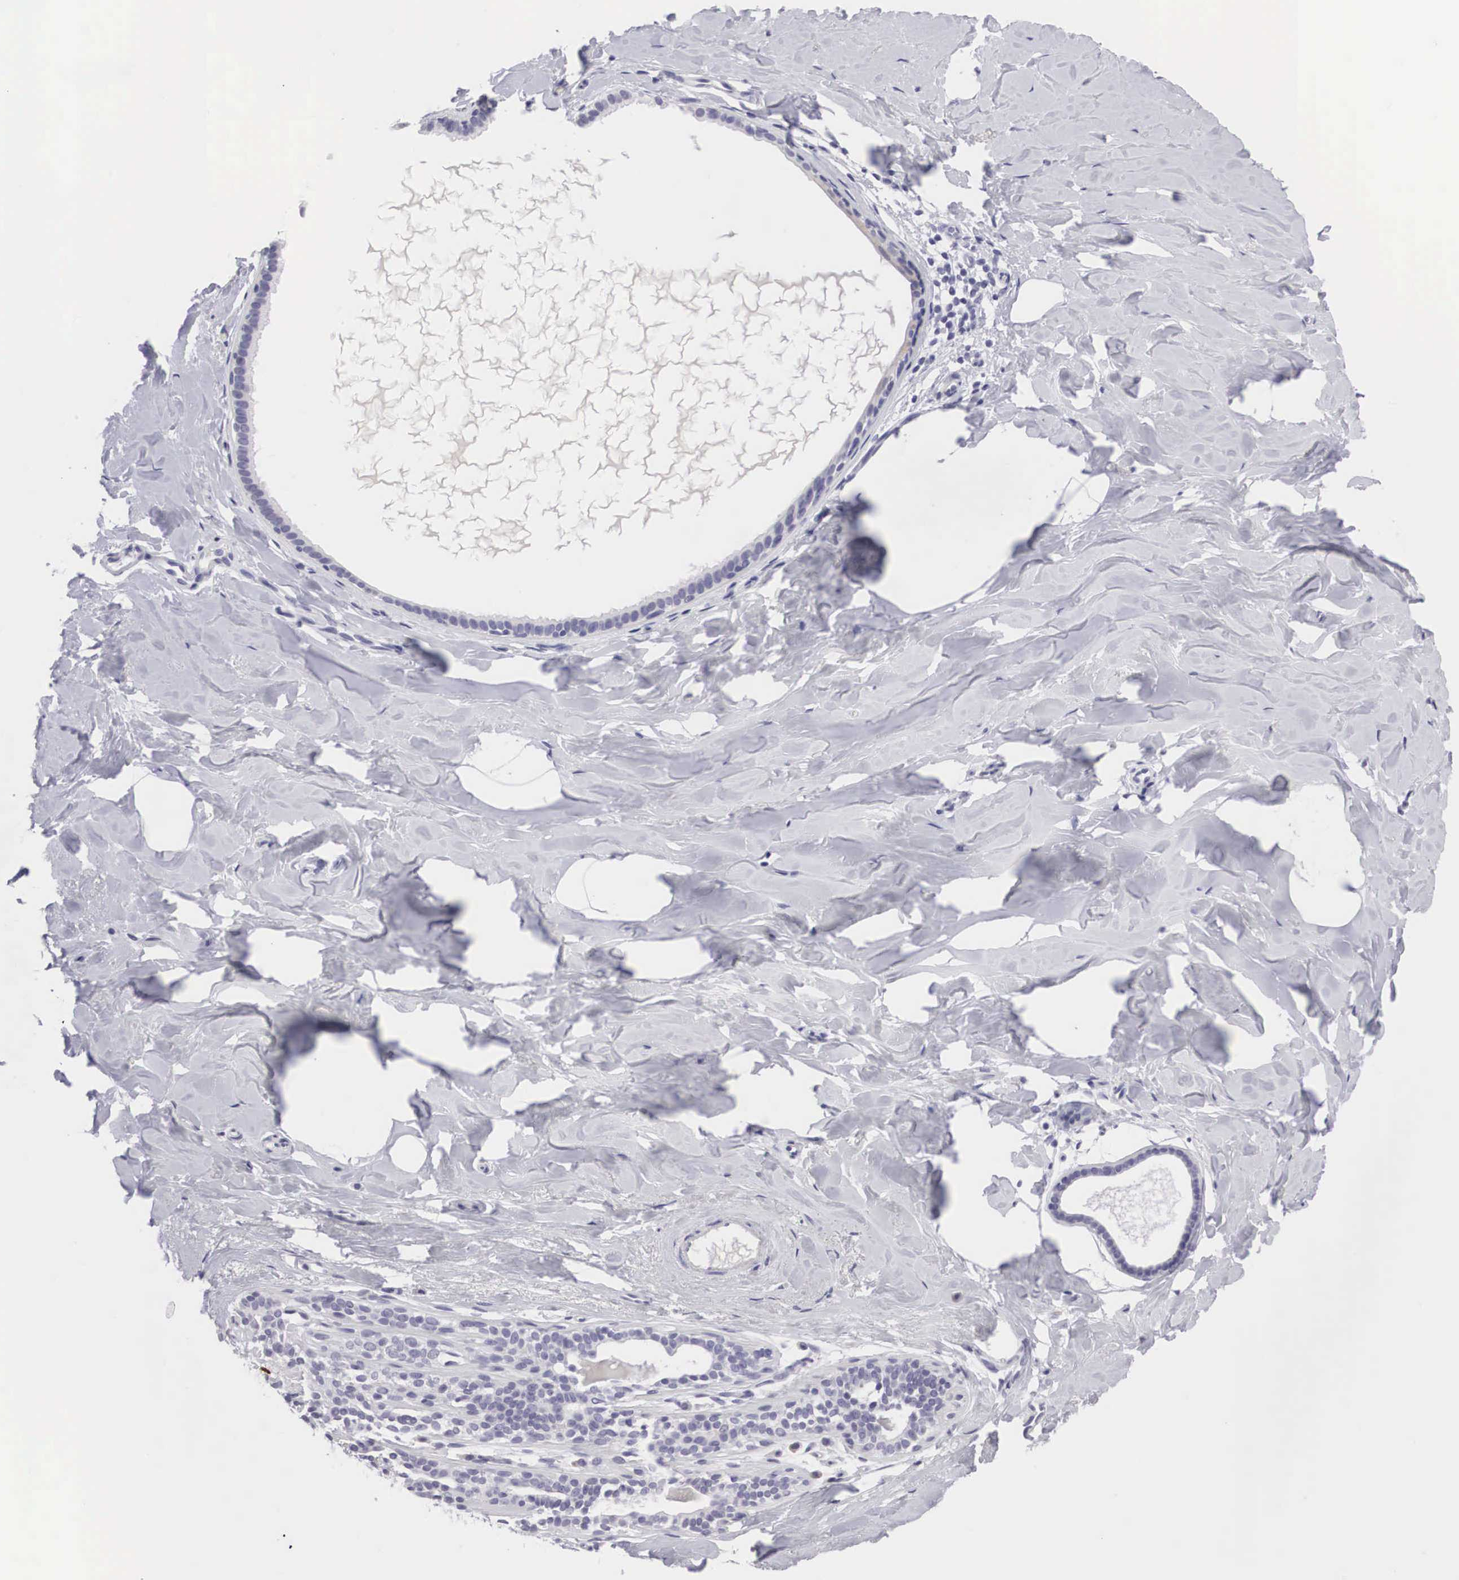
{"staining": {"intensity": "negative", "quantity": "none", "location": "none"}, "tissue": "breast", "cell_type": "Adipocytes", "image_type": "normal", "snomed": [{"axis": "morphology", "description": "Normal tissue, NOS"}, {"axis": "topography", "description": "Breast"}], "caption": "DAB (3,3'-diaminobenzidine) immunohistochemical staining of unremarkable breast shows no significant staining in adipocytes.", "gene": "ARMCX3", "patient": {"sex": "female", "age": 54}}